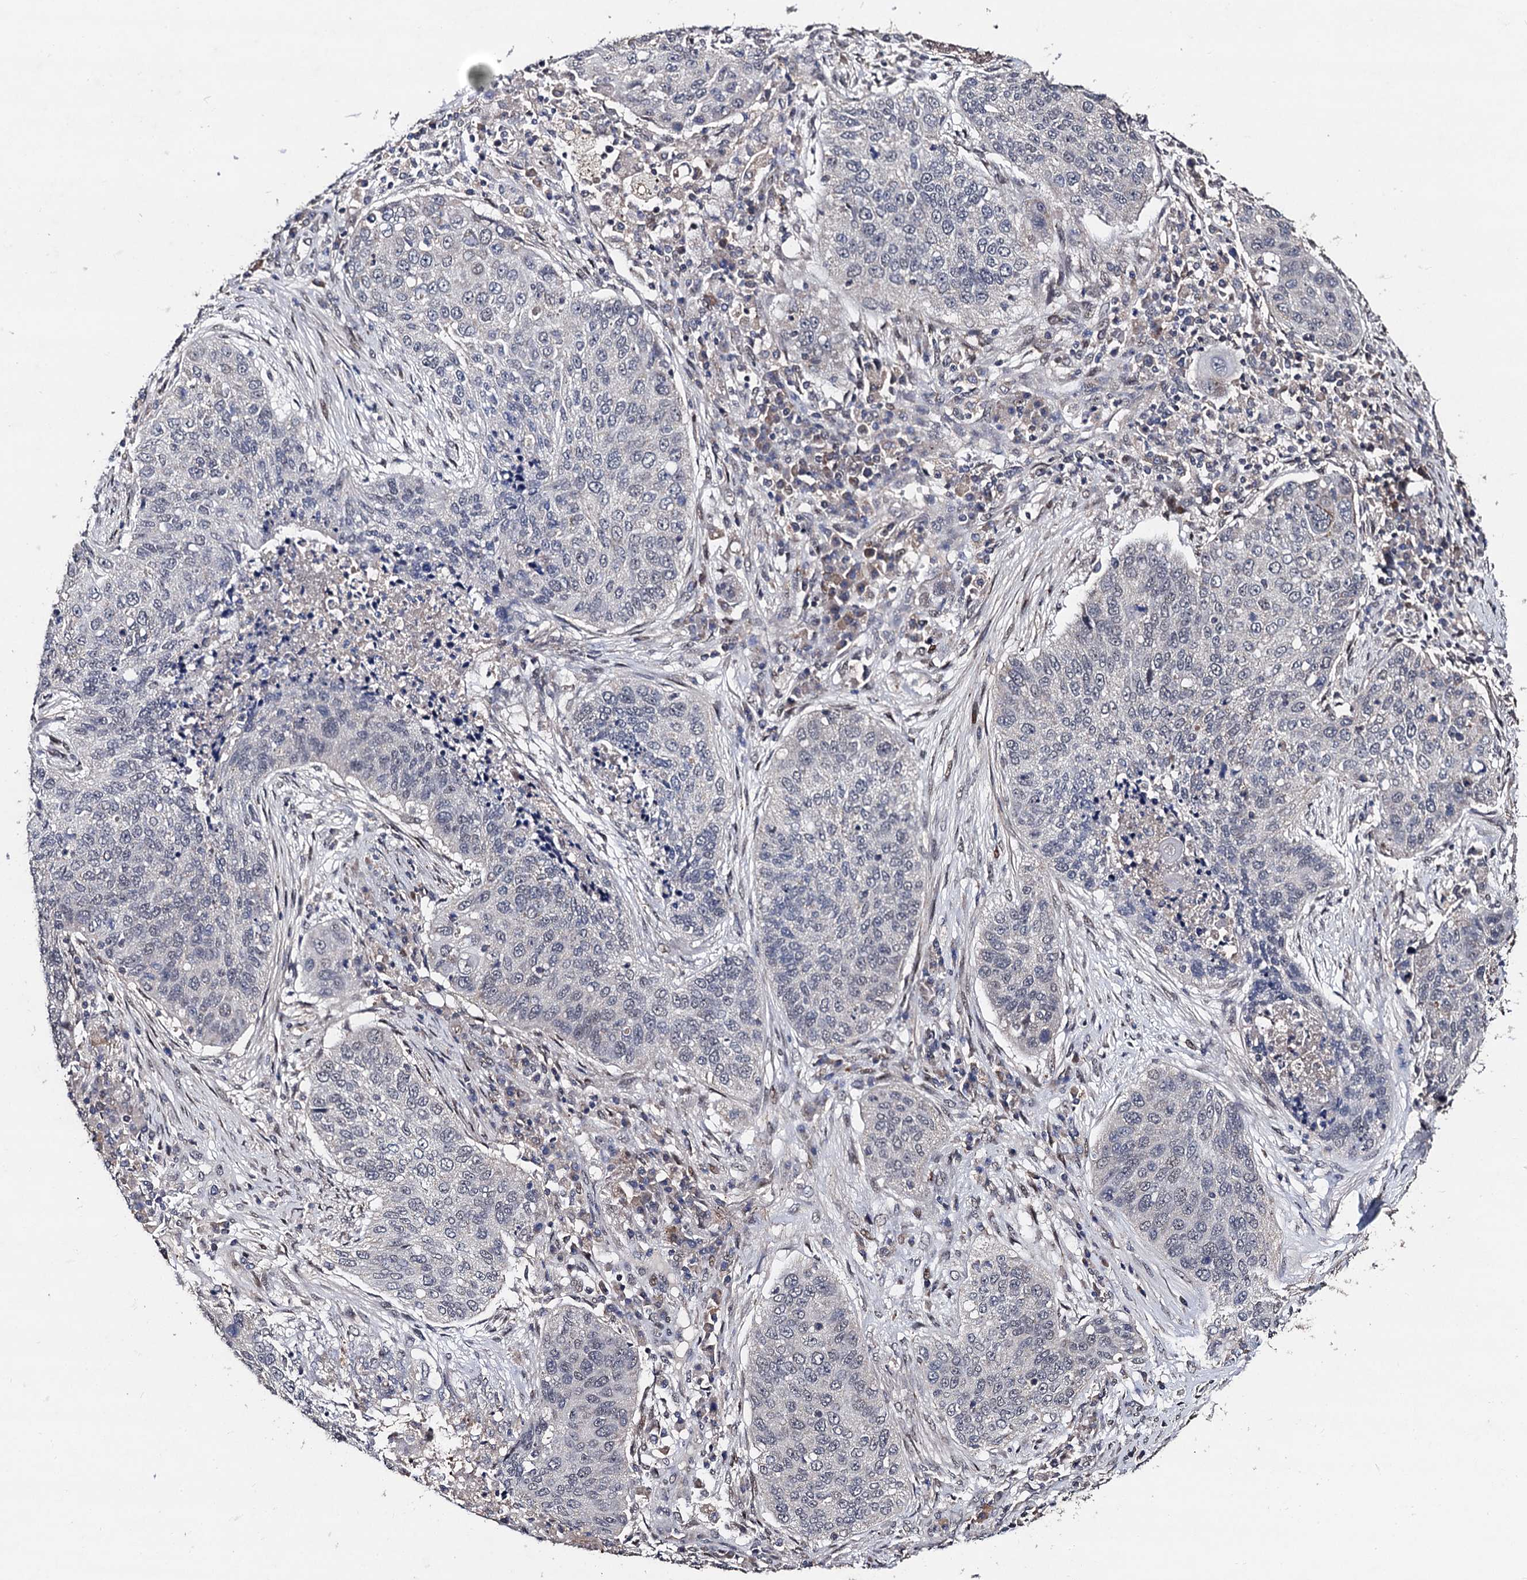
{"staining": {"intensity": "negative", "quantity": "none", "location": "none"}, "tissue": "lung cancer", "cell_type": "Tumor cells", "image_type": "cancer", "snomed": [{"axis": "morphology", "description": "Squamous cell carcinoma, NOS"}, {"axis": "topography", "description": "Lung"}], "caption": "High power microscopy image of an immunohistochemistry (IHC) image of lung cancer (squamous cell carcinoma), revealing no significant expression in tumor cells. Nuclei are stained in blue.", "gene": "PPTC7", "patient": {"sex": "female", "age": 63}}